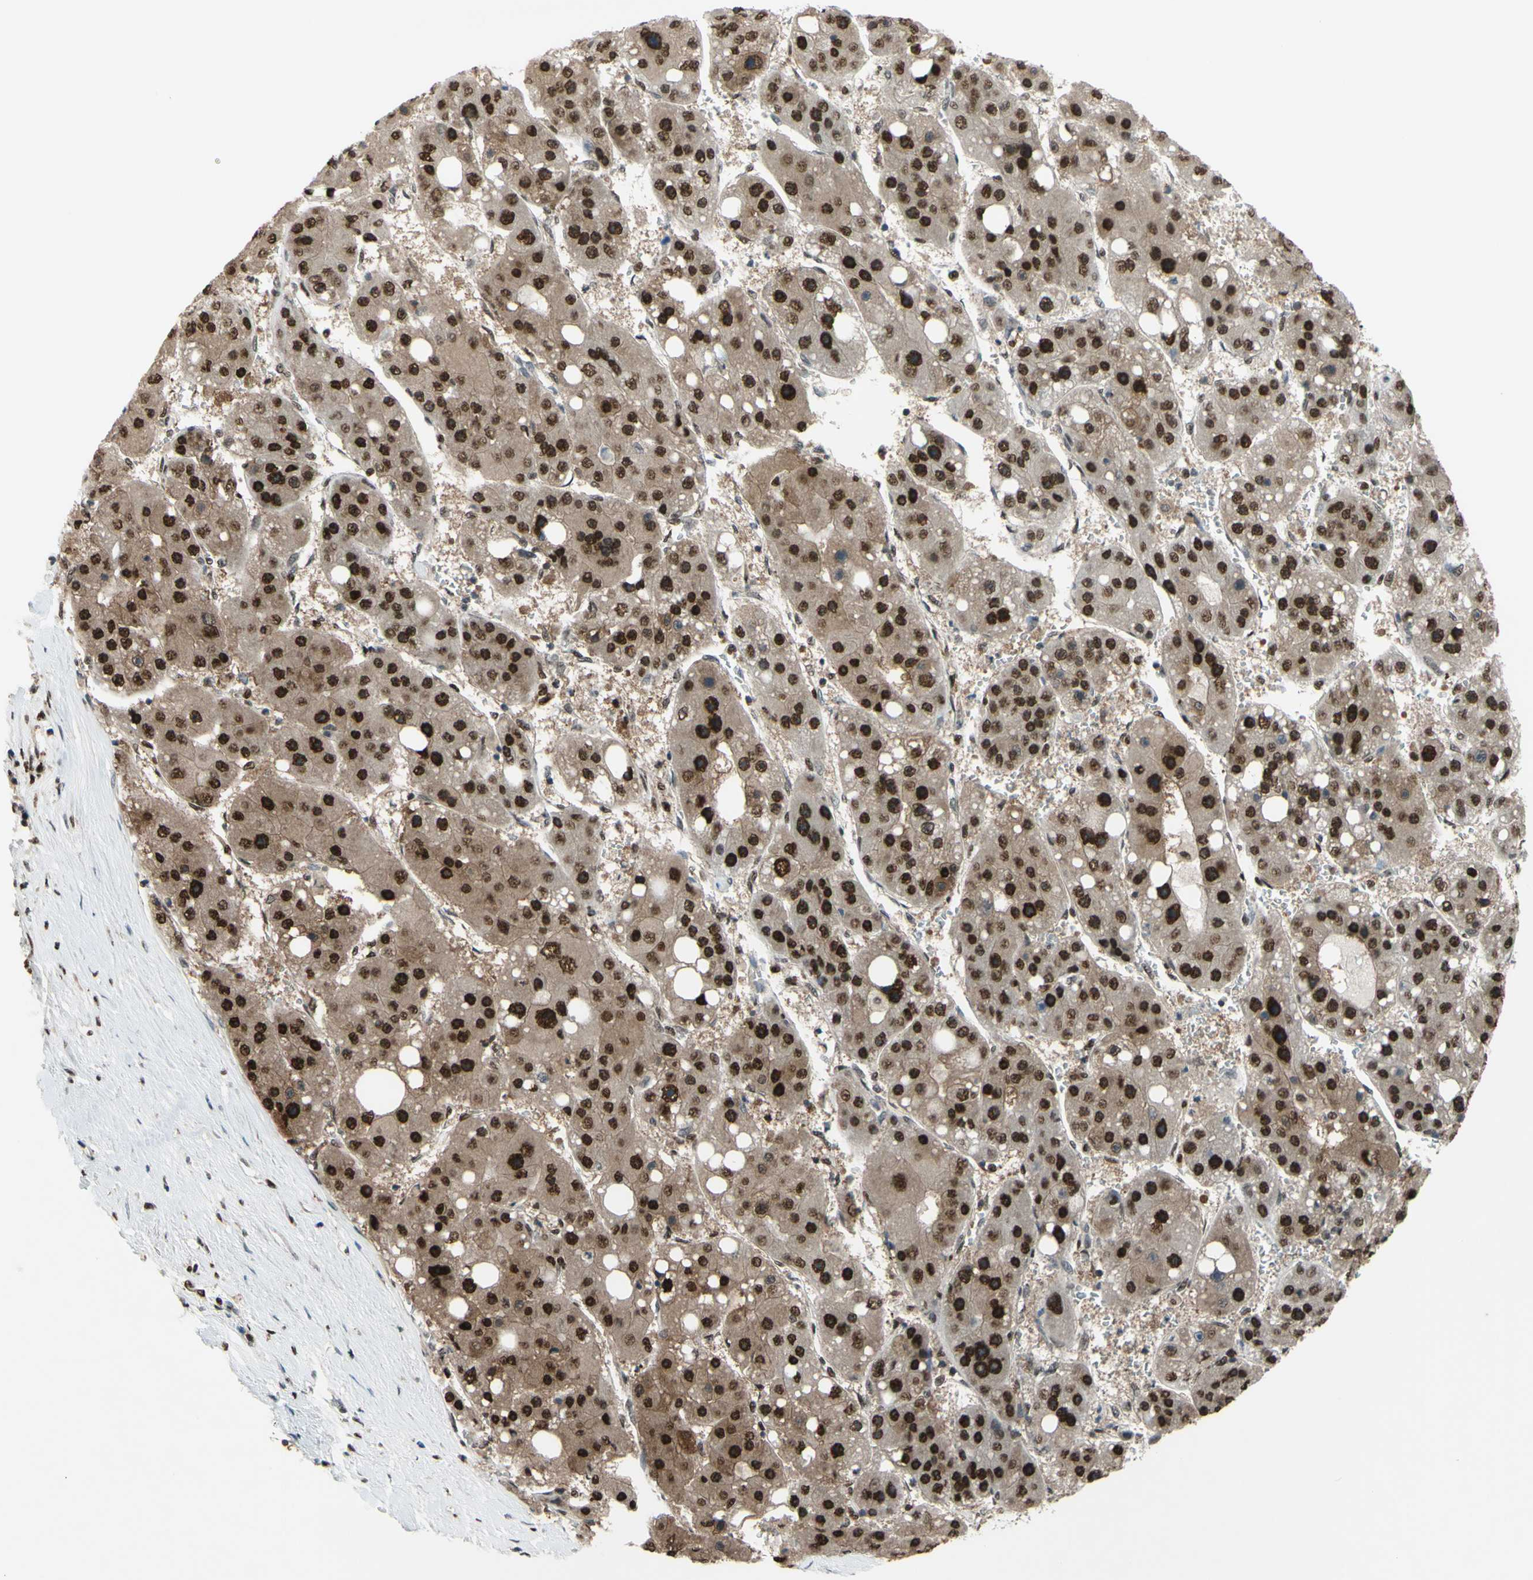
{"staining": {"intensity": "strong", "quantity": ">75%", "location": "cytoplasmic/membranous,nuclear"}, "tissue": "liver cancer", "cell_type": "Tumor cells", "image_type": "cancer", "snomed": [{"axis": "morphology", "description": "Carcinoma, Hepatocellular, NOS"}, {"axis": "topography", "description": "Liver"}], "caption": "Hepatocellular carcinoma (liver) tissue demonstrates strong cytoplasmic/membranous and nuclear staining in approximately >75% of tumor cells, visualized by immunohistochemistry. The staining is performed using DAB (3,3'-diaminobenzidine) brown chromogen to label protein expression. The nuclei are counter-stained blue using hematoxylin.", "gene": "FKBP5", "patient": {"sex": "female", "age": 61}}